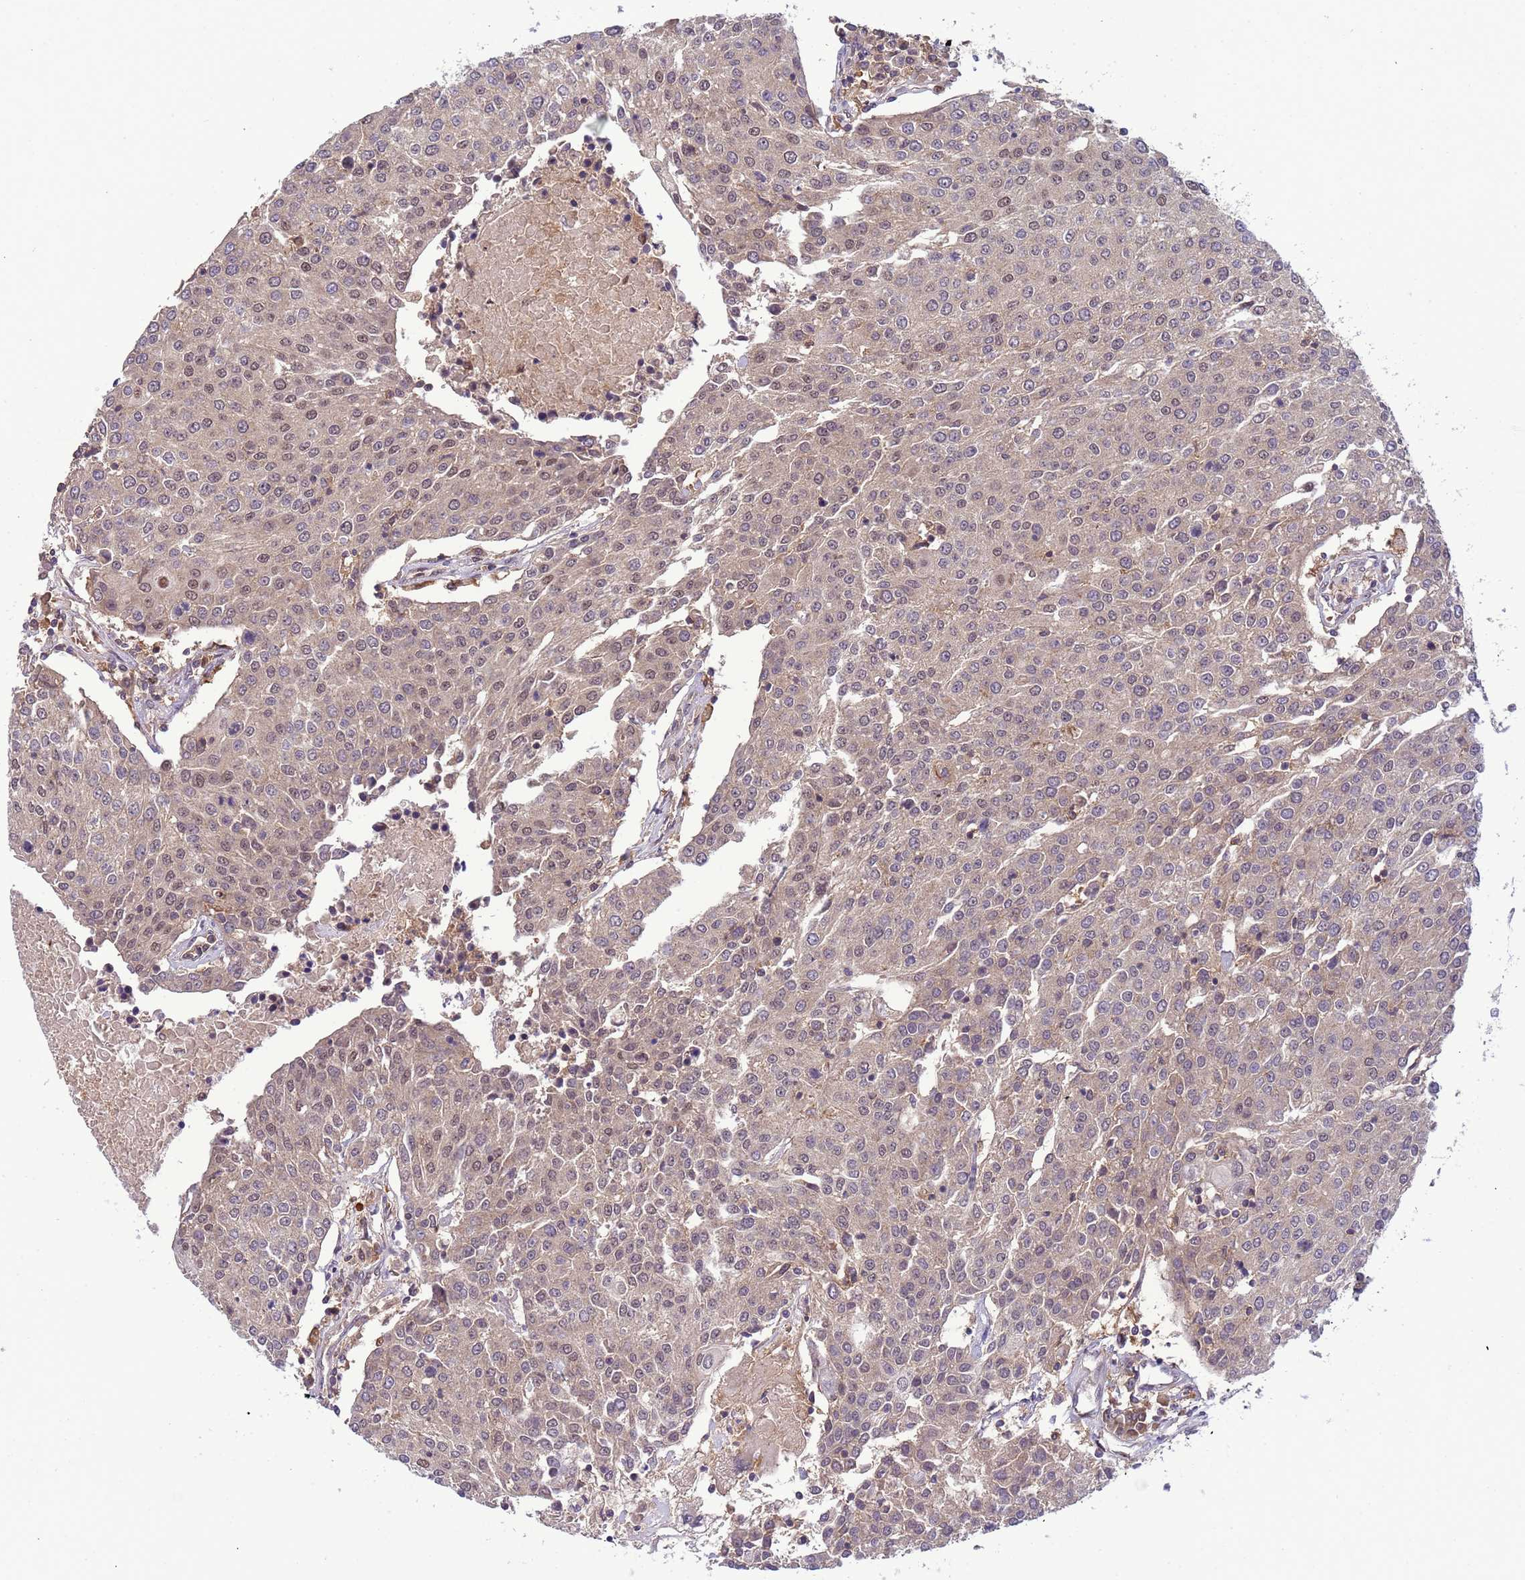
{"staining": {"intensity": "weak", "quantity": "25%-75%", "location": "nuclear"}, "tissue": "urothelial cancer", "cell_type": "Tumor cells", "image_type": "cancer", "snomed": [{"axis": "morphology", "description": "Urothelial carcinoma, High grade"}, {"axis": "topography", "description": "Urinary bladder"}], "caption": "This is a micrograph of IHC staining of urothelial carcinoma (high-grade), which shows weak expression in the nuclear of tumor cells.", "gene": "CD53", "patient": {"sex": "female", "age": 85}}